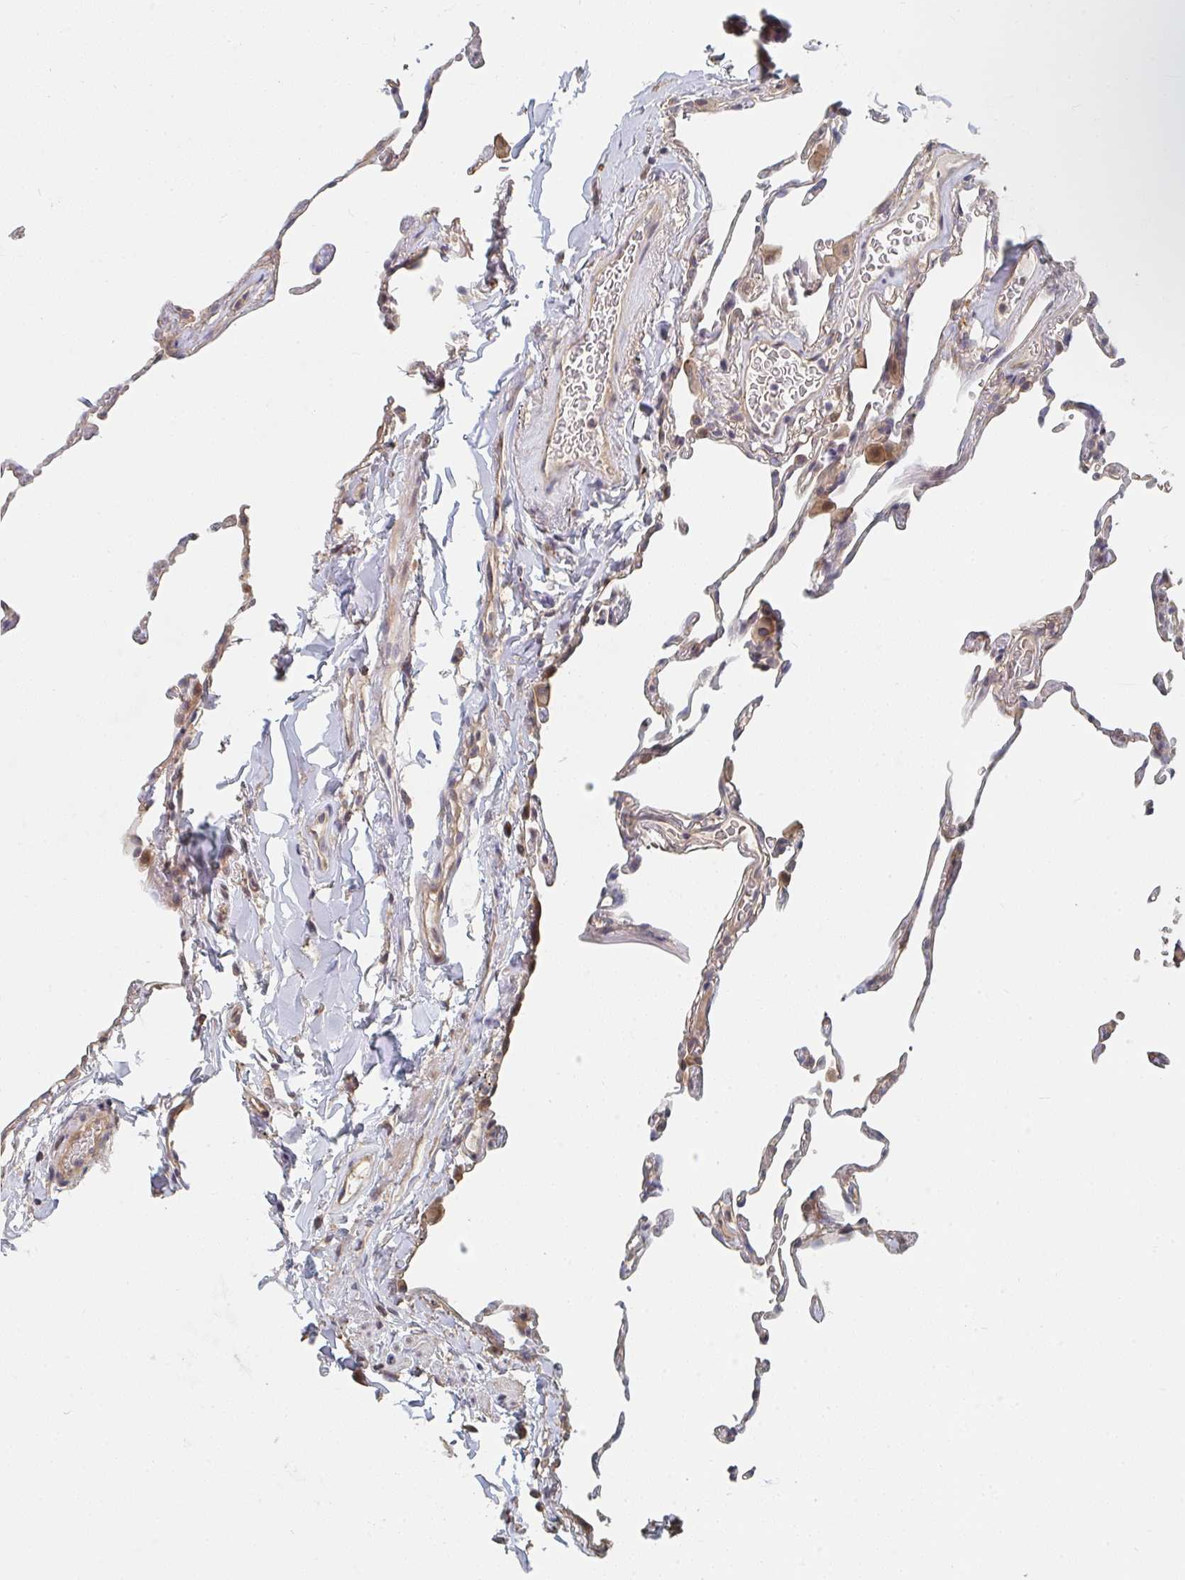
{"staining": {"intensity": "weak", "quantity": "25%-75%", "location": "cytoplasmic/membranous"}, "tissue": "lung", "cell_type": "Alveolar cells", "image_type": "normal", "snomed": [{"axis": "morphology", "description": "Normal tissue, NOS"}, {"axis": "topography", "description": "Lung"}], "caption": "High-power microscopy captured an immunohistochemistry histopathology image of benign lung, revealing weak cytoplasmic/membranous expression in approximately 25%-75% of alveolar cells.", "gene": "PTEN", "patient": {"sex": "female", "age": 57}}